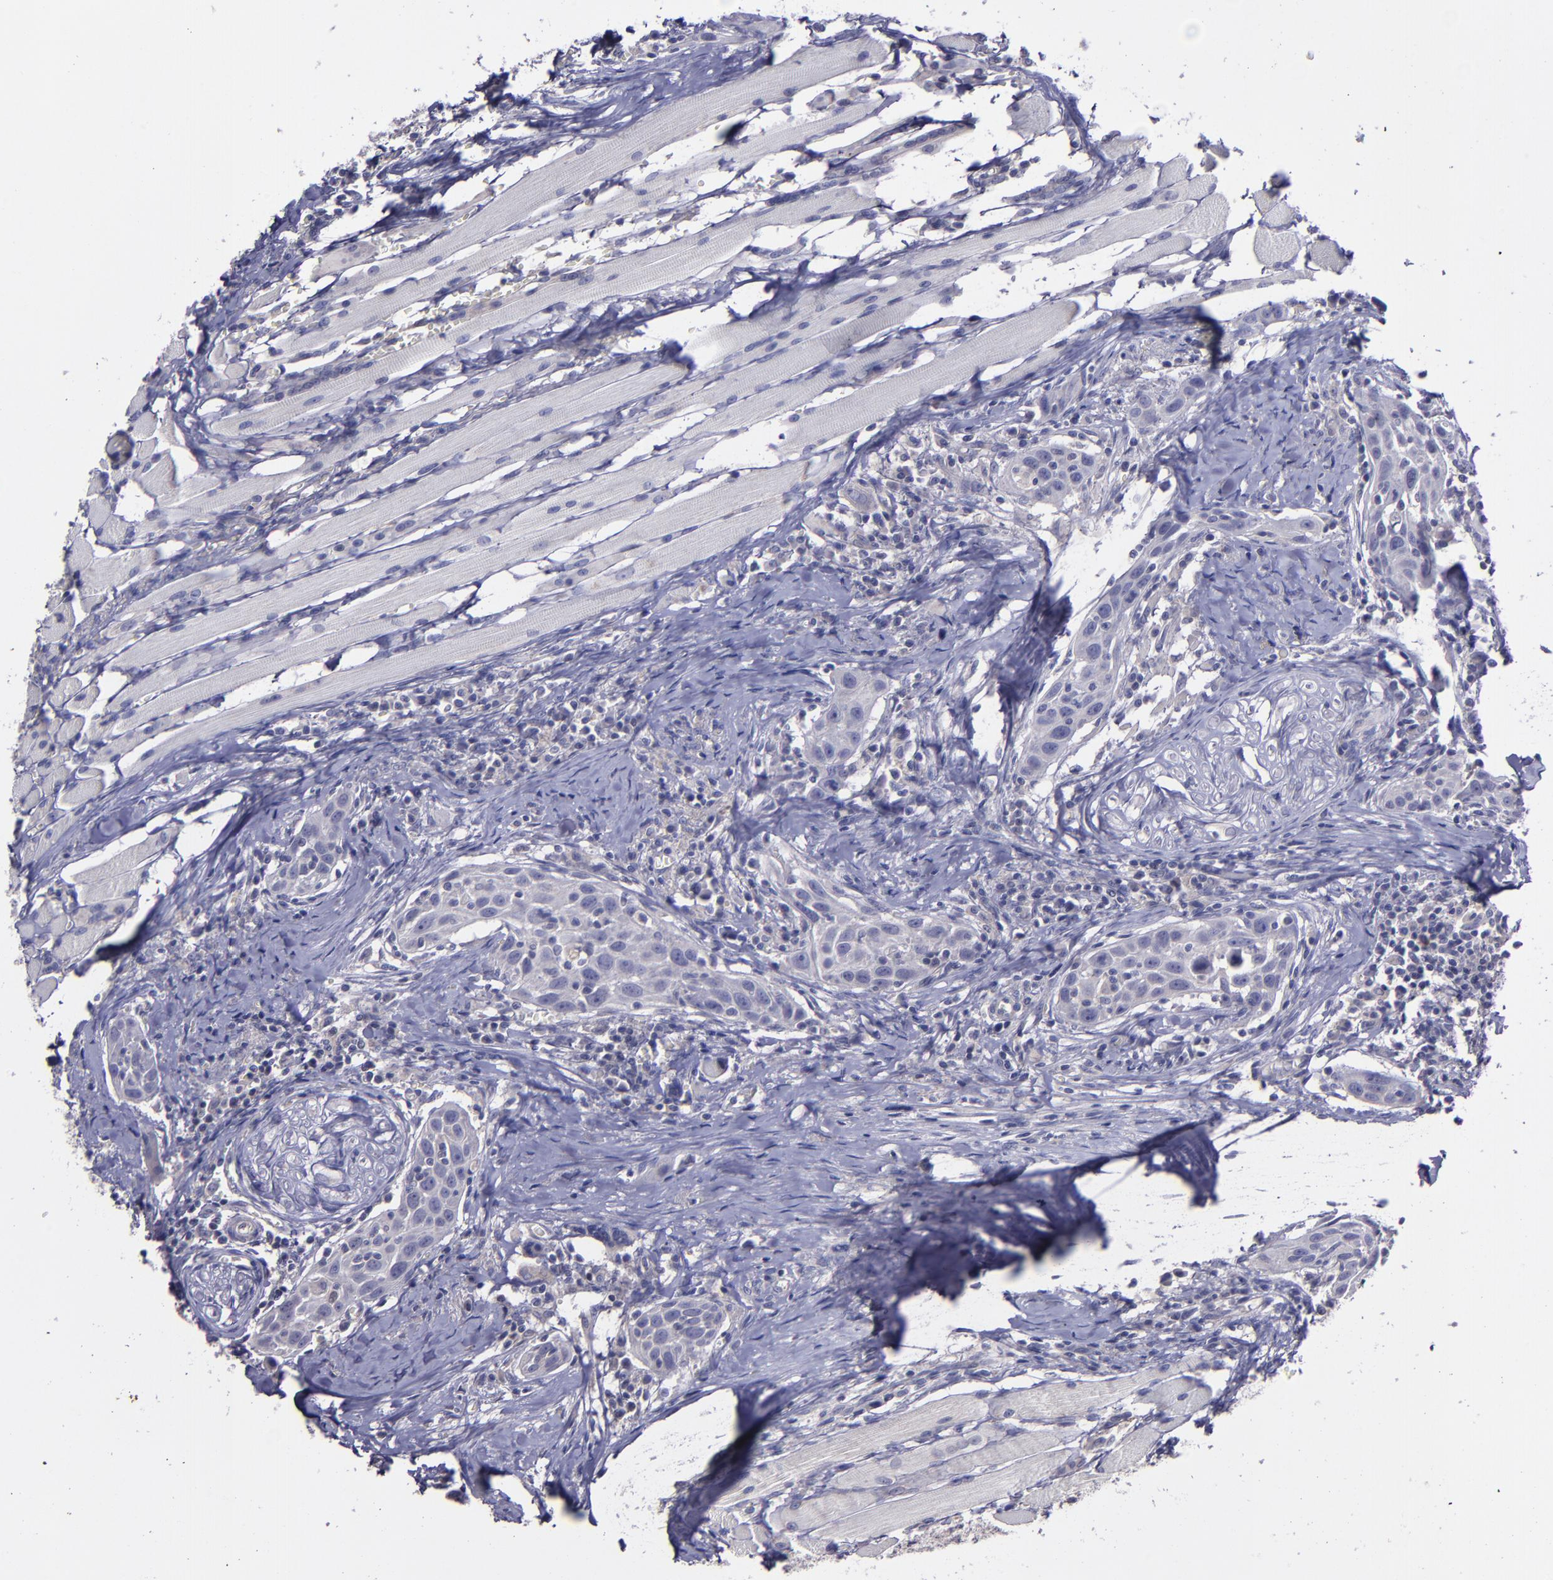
{"staining": {"intensity": "negative", "quantity": "none", "location": "none"}, "tissue": "head and neck cancer", "cell_type": "Tumor cells", "image_type": "cancer", "snomed": [{"axis": "morphology", "description": "Squamous cell carcinoma, NOS"}, {"axis": "topography", "description": "Oral tissue"}, {"axis": "topography", "description": "Head-Neck"}], "caption": "DAB immunohistochemical staining of head and neck cancer (squamous cell carcinoma) reveals no significant expression in tumor cells.", "gene": "MASP1", "patient": {"sex": "female", "age": 50}}